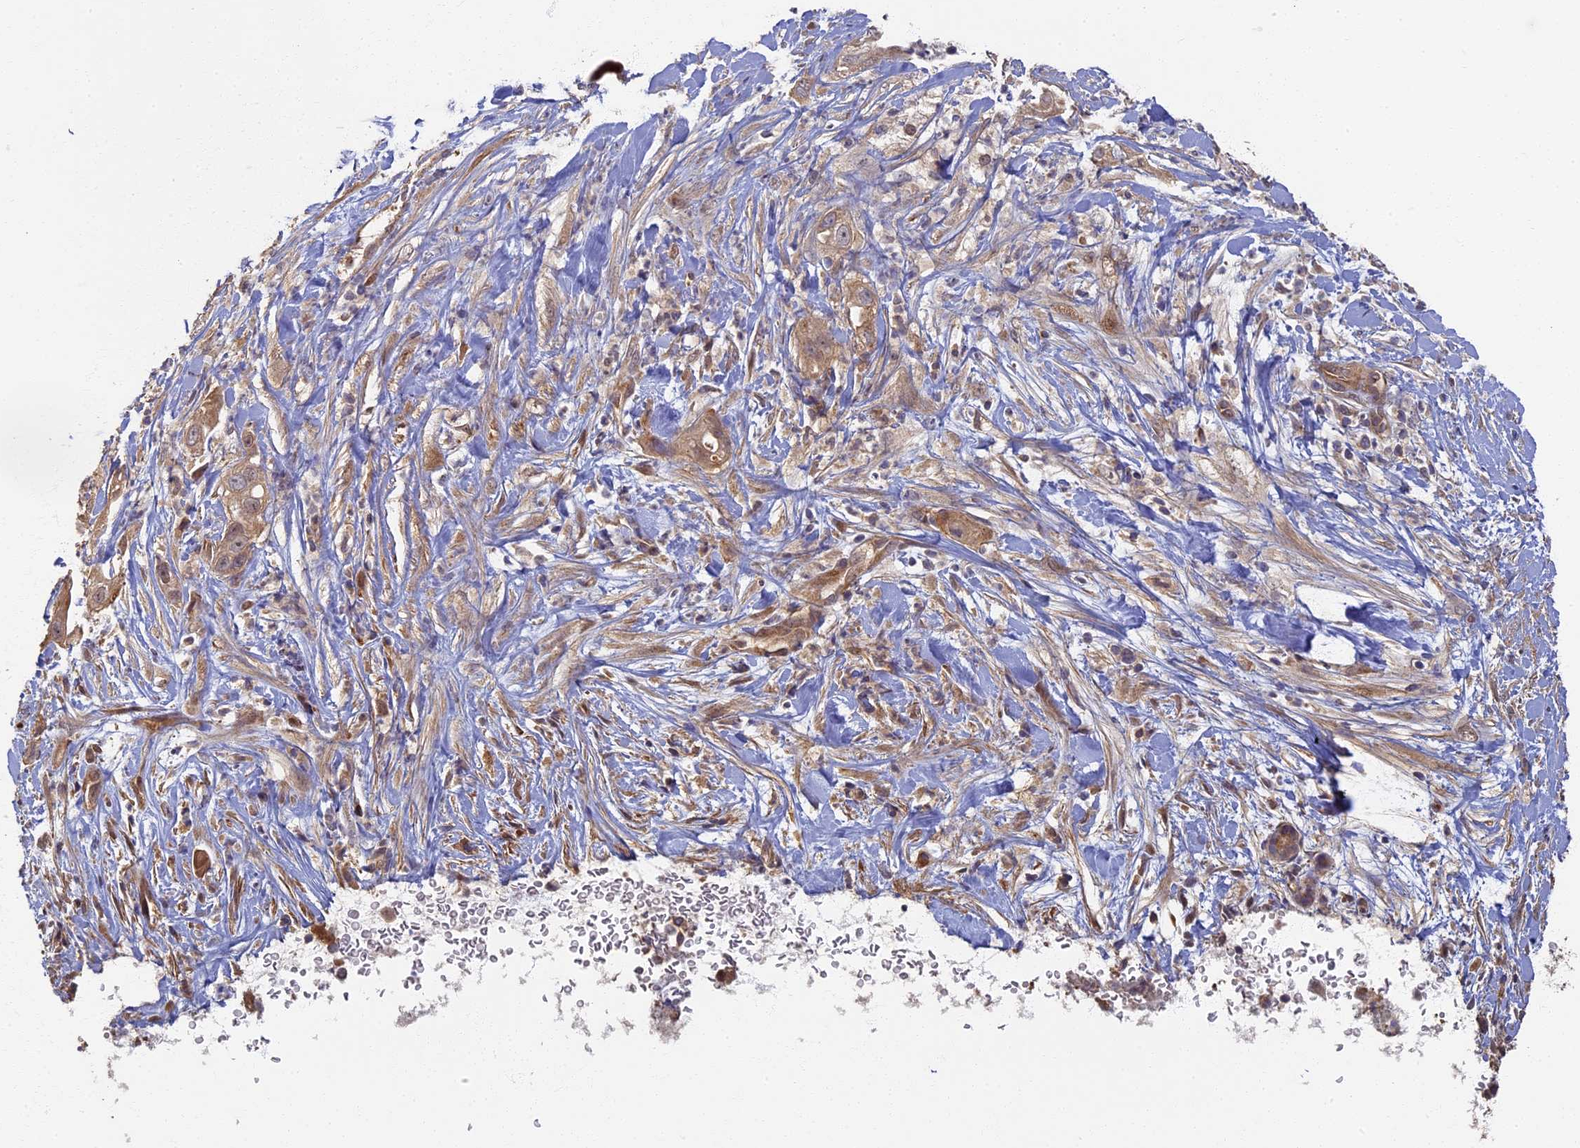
{"staining": {"intensity": "moderate", "quantity": ">75%", "location": "cytoplasmic/membranous"}, "tissue": "pancreatic cancer", "cell_type": "Tumor cells", "image_type": "cancer", "snomed": [{"axis": "morphology", "description": "Adenocarcinoma, NOS"}, {"axis": "topography", "description": "Pancreas"}], "caption": "The histopathology image reveals staining of pancreatic adenocarcinoma, revealing moderate cytoplasmic/membranous protein staining (brown color) within tumor cells. Using DAB (3,3'-diaminobenzidine) (brown) and hematoxylin (blue) stains, captured at high magnification using brightfield microscopy.", "gene": "RSPH3", "patient": {"sex": "female", "age": 78}}